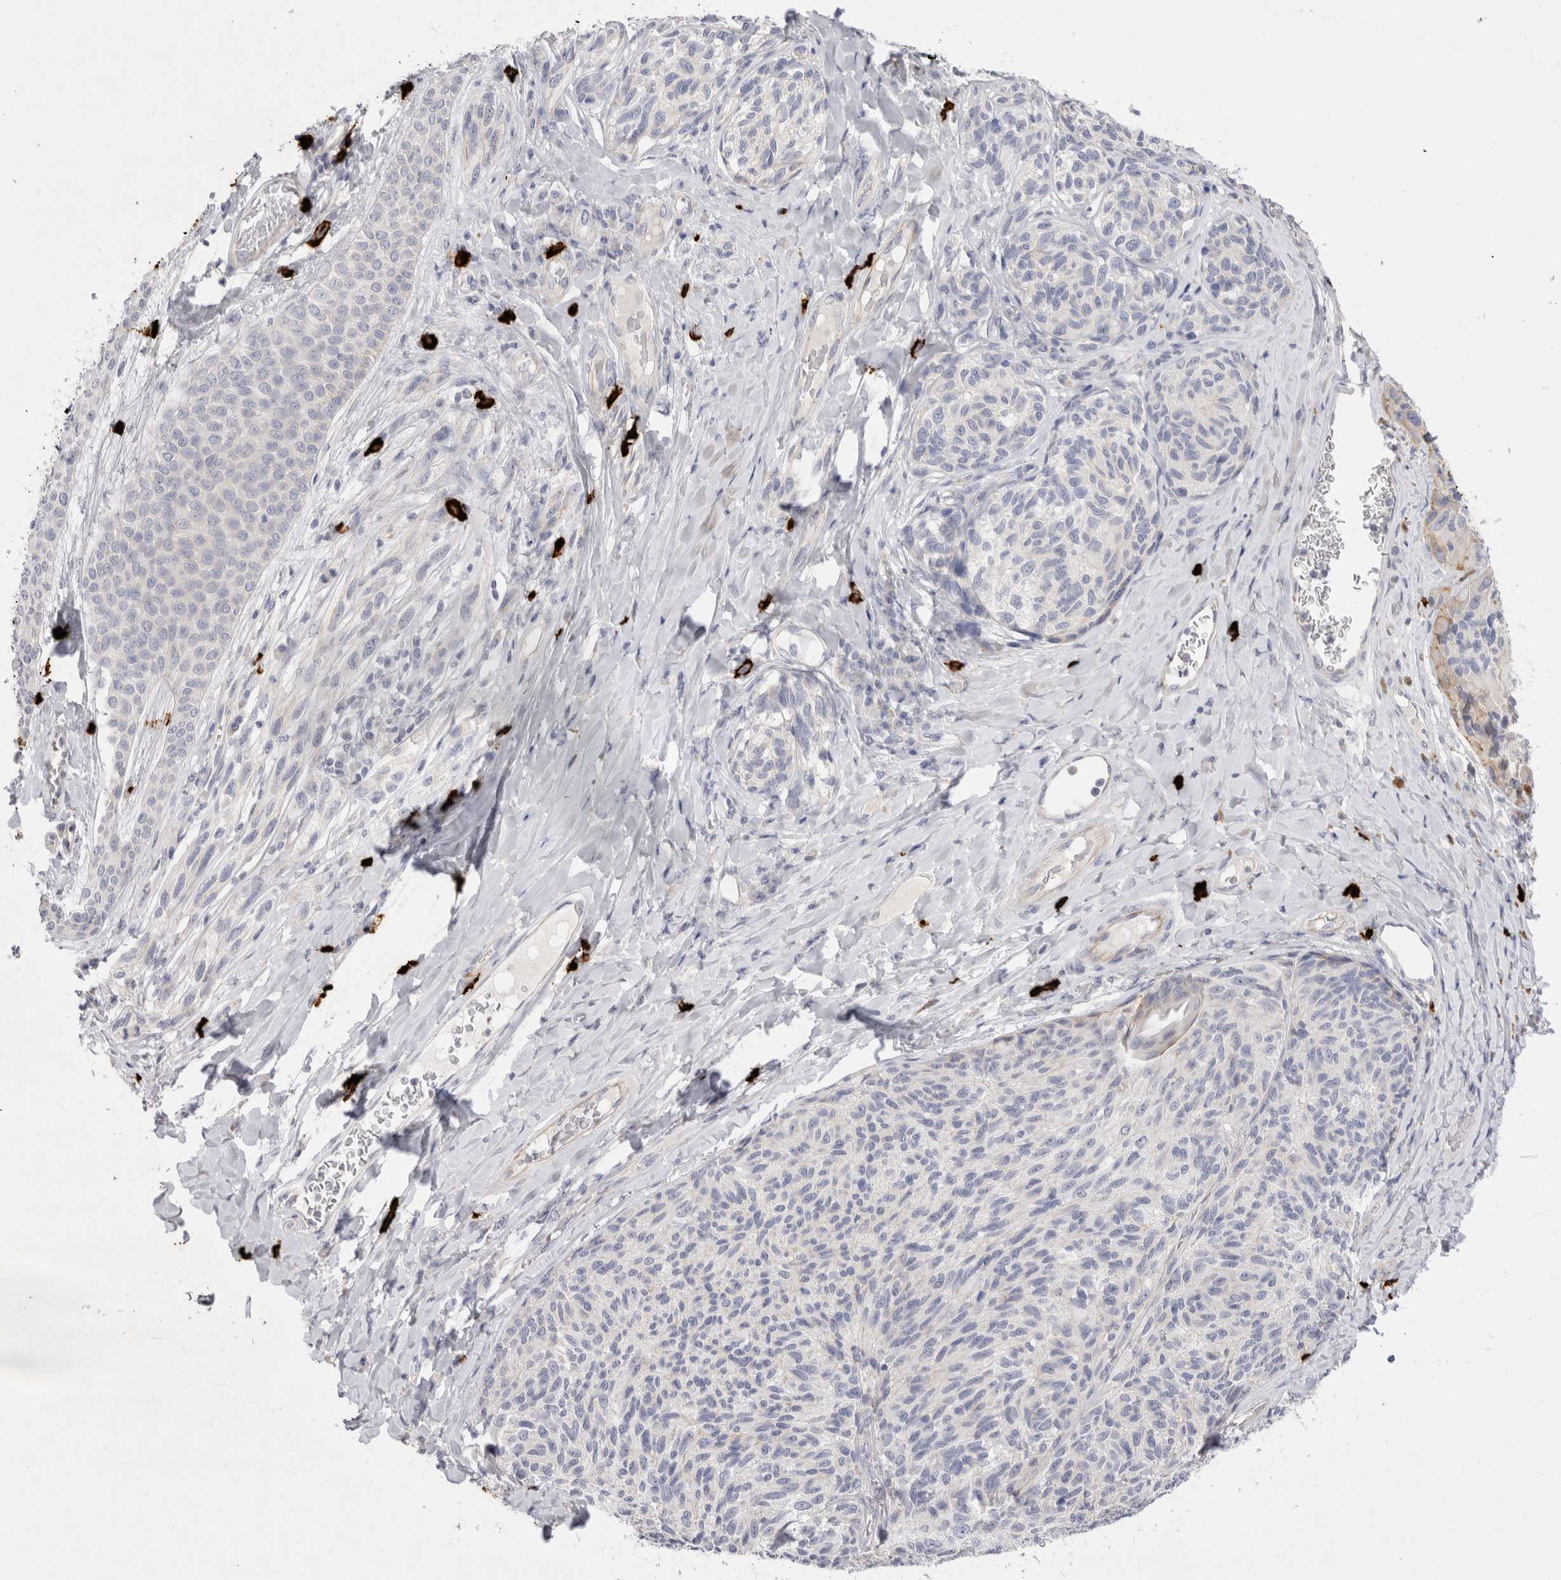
{"staining": {"intensity": "weak", "quantity": "<25%", "location": "cytoplasmic/membranous"}, "tissue": "melanoma", "cell_type": "Tumor cells", "image_type": "cancer", "snomed": [{"axis": "morphology", "description": "Malignant melanoma, NOS"}, {"axis": "topography", "description": "Skin"}], "caption": "Protein analysis of melanoma reveals no significant expression in tumor cells.", "gene": "SPINK2", "patient": {"sex": "female", "age": 73}}